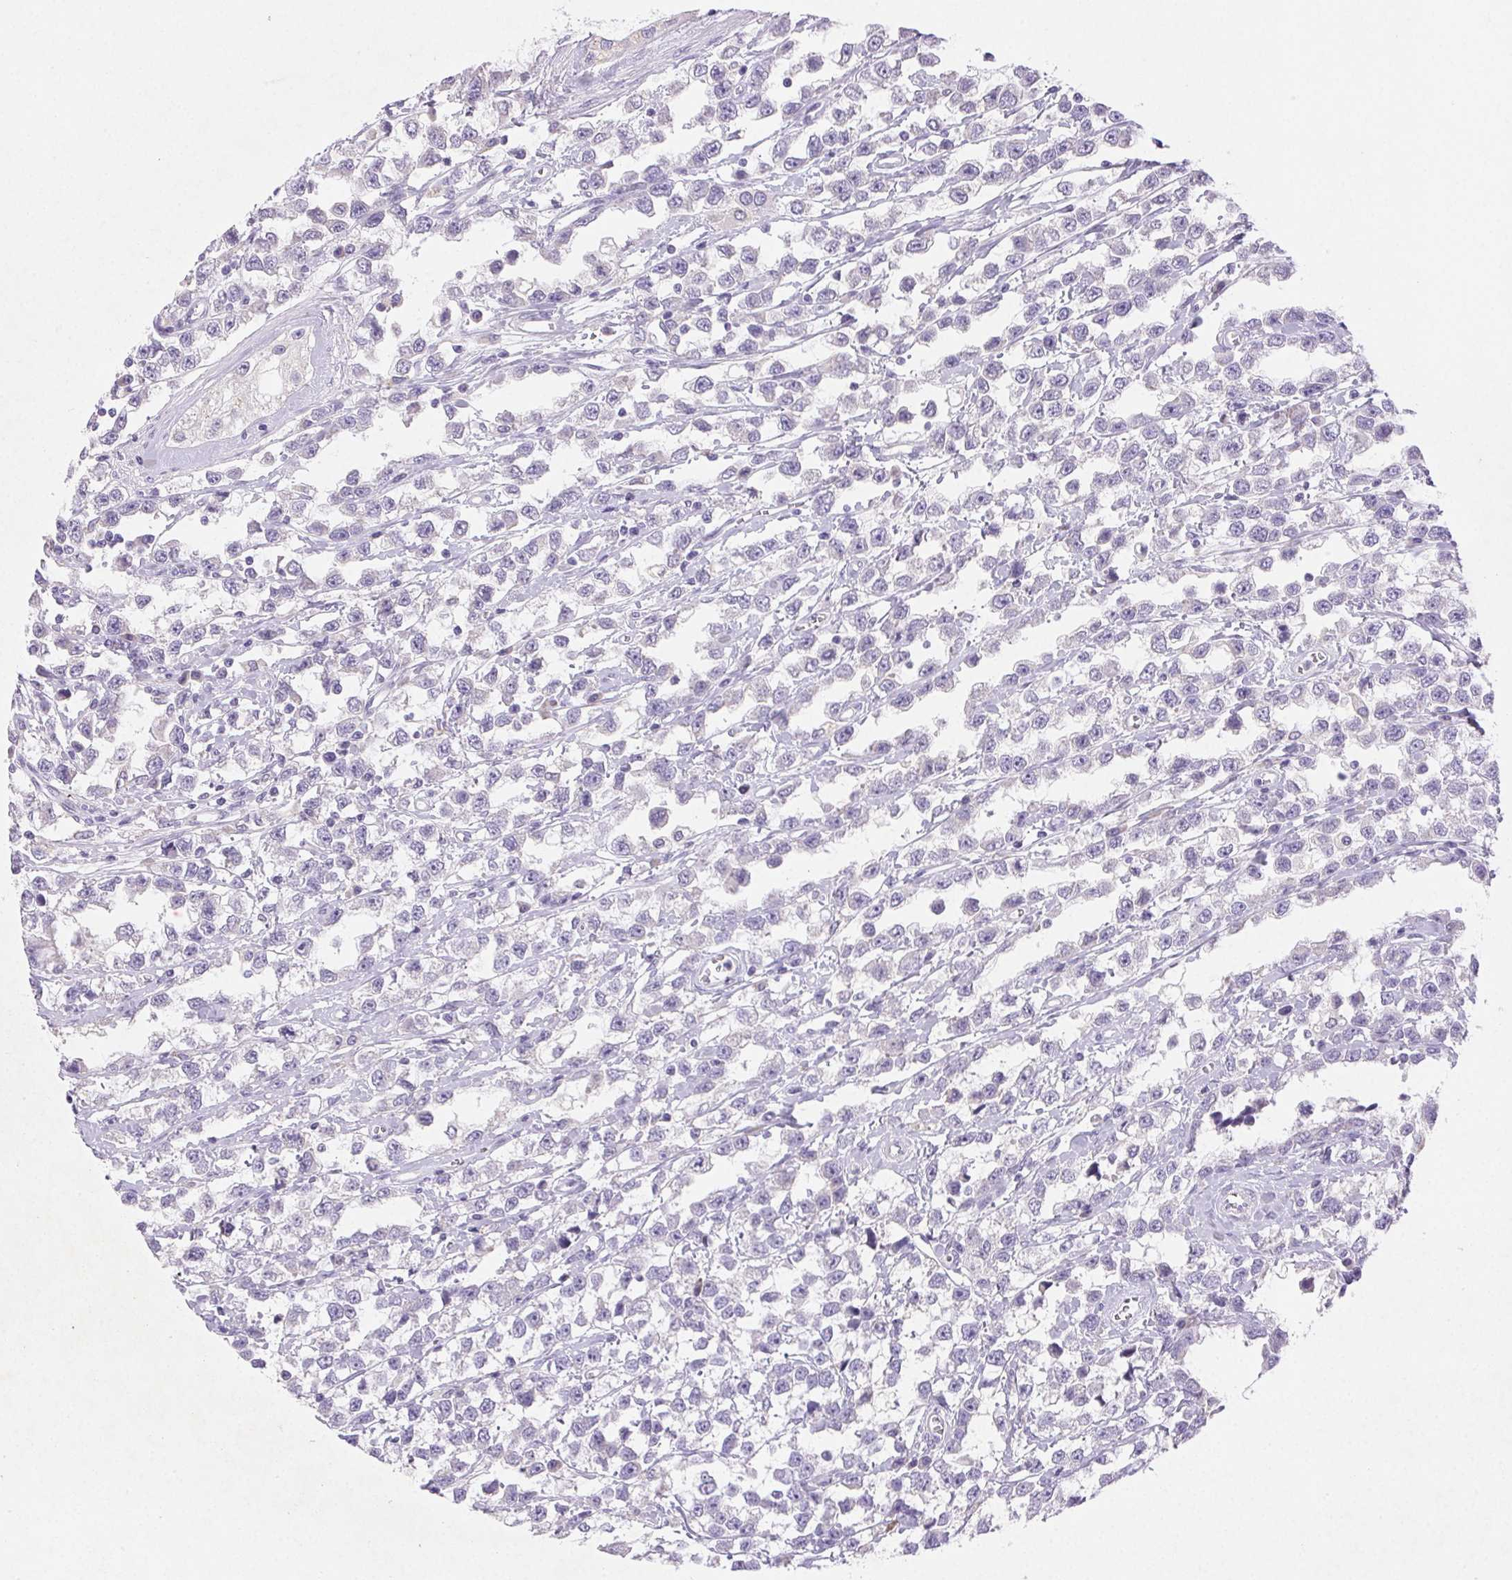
{"staining": {"intensity": "negative", "quantity": "none", "location": "none"}, "tissue": "testis cancer", "cell_type": "Tumor cells", "image_type": "cancer", "snomed": [{"axis": "morphology", "description": "Seminoma, NOS"}, {"axis": "topography", "description": "Testis"}], "caption": "Testis cancer was stained to show a protein in brown. There is no significant positivity in tumor cells.", "gene": "ARHGAP11B", "patient": {"sex": "male", "age": 34}}